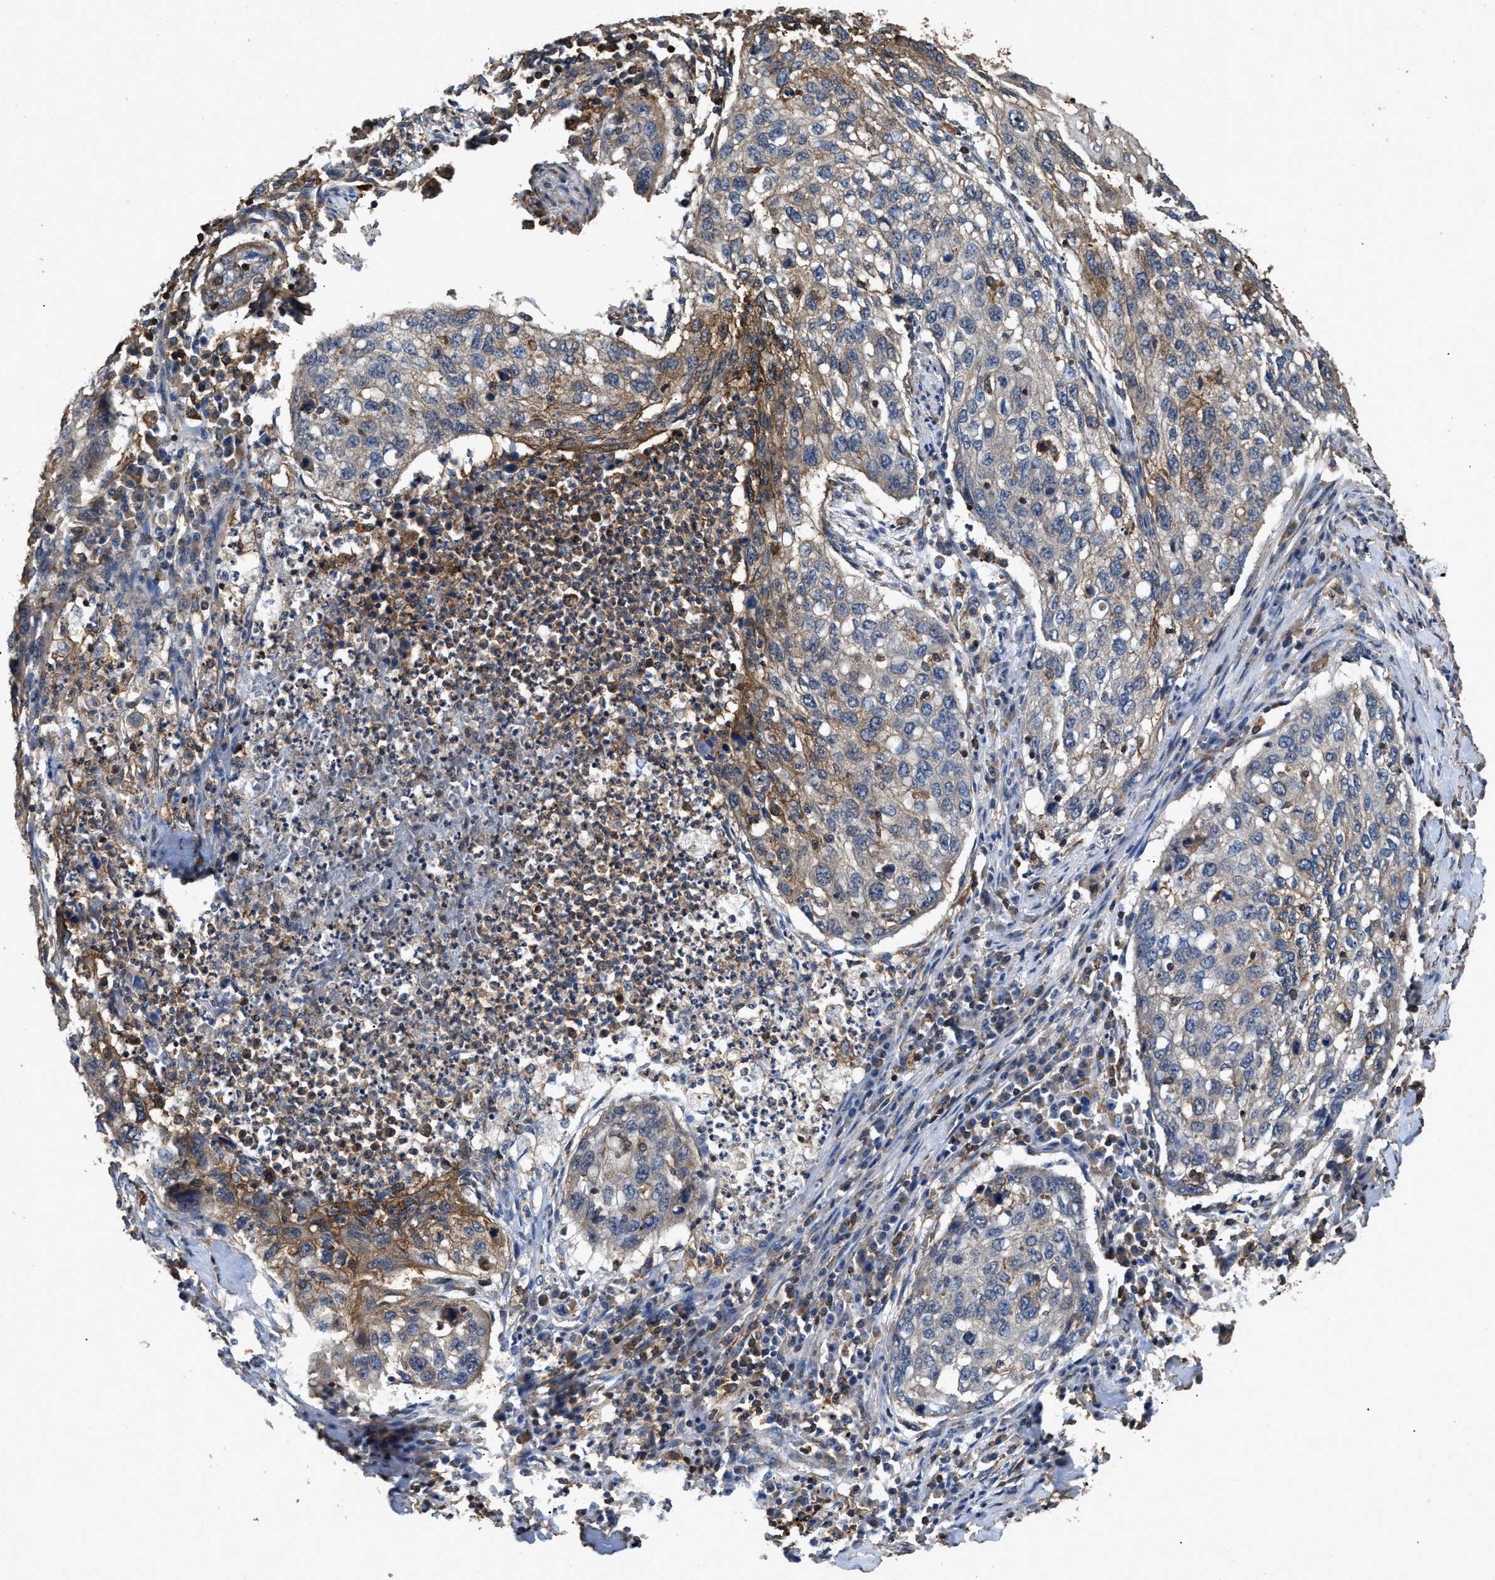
{"staining": {"intensity": "weak", "quantity": "<25%", "location": "cytoplasmic/membranous"}, "tissue": "lung cancer", "cell_type": "Tumor cells", "image_type": "cancer", "snomed": [{"axis": "morphology", "description": "Squamous cell carcinoma, NOS"}, {"axis": "topography", "description": "Lung"}], "caption": "Tumor cells are negative for protein expression in human lung squamous cell carcinoma.", "gene": "LINGO2", "patient": {"sex": "female", "age": 63}}